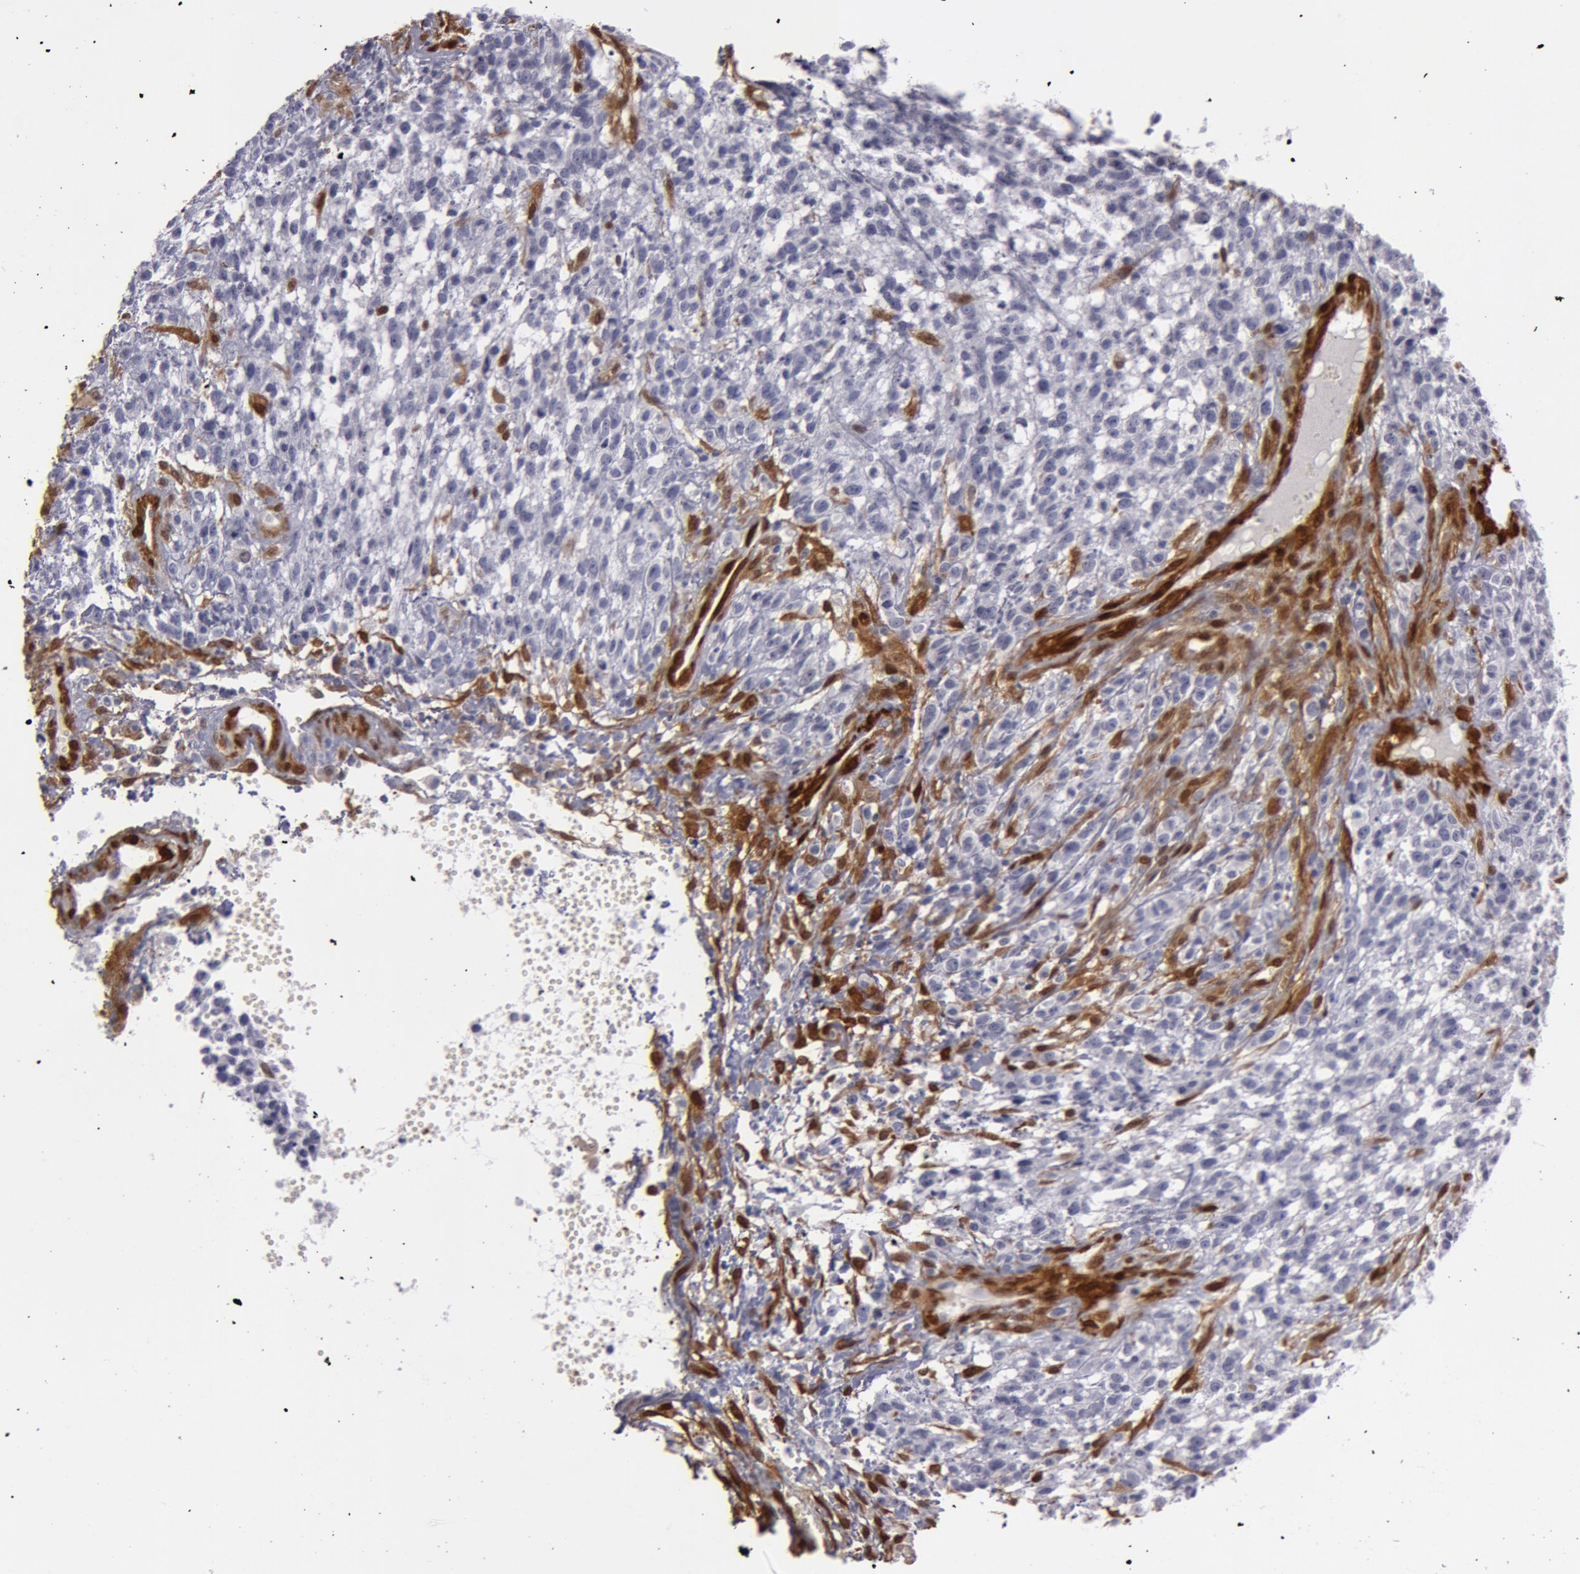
{"staining": {"intensity": "negative", "quantity": "none", "location": "none"}, "tissue": "glioma", "cell_type": "Tumor cells", "image_type": "cancer", "snomed": [{"axis": "morphology", "description": "Glioma, malignant, High grade"}, {"axis": "topography", "description": "Brain"}], "caption": "Immunohistochemistry (IHC) photomicrograph of neoplastic tissue: glioma stained with DAB (3,3'-diaminobenzidine) shows no significant protein expression in tumor cells.", "gene": "TAGLN", "patient": {"sex": "male", "age": 66}}